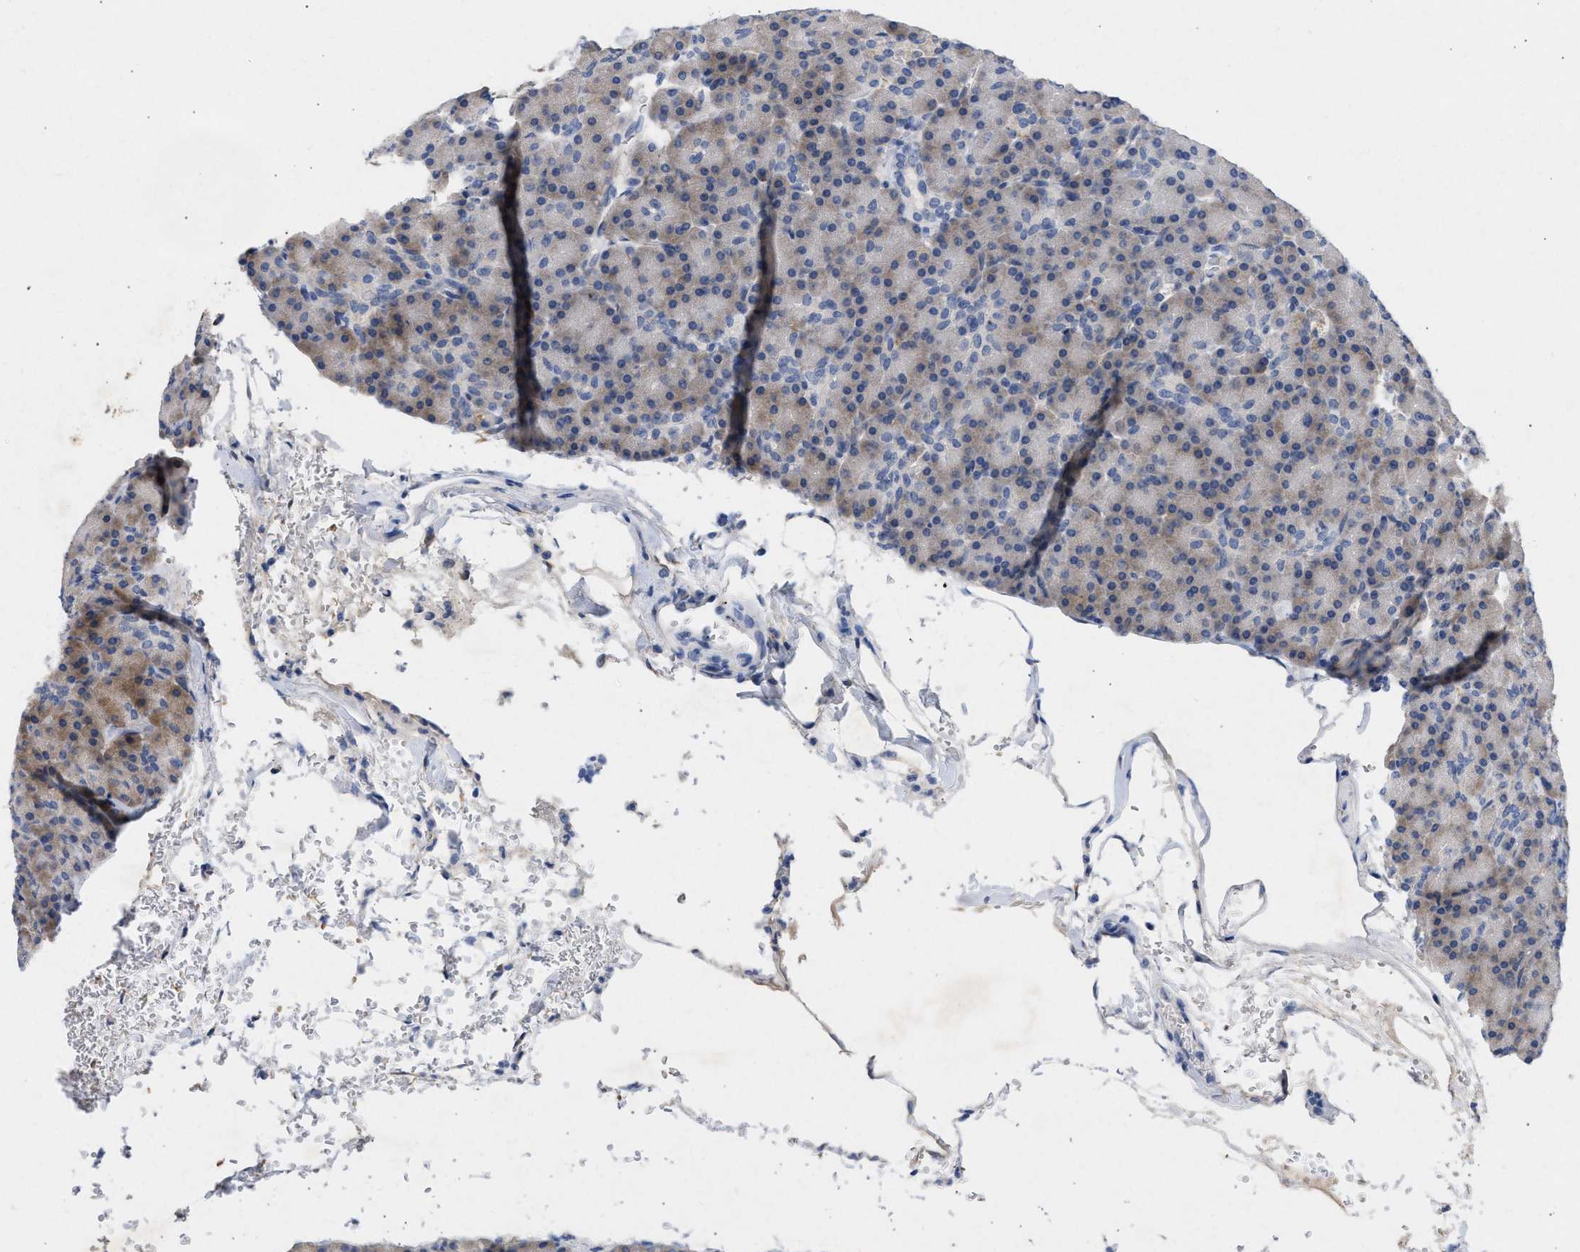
{"staining": {"intensity": "moderate", "quantity": "25%-75%", "location": "cytoplasmic/membranous"}, "tissue": "pancreas", "cell_type": "Exocrine glandular cells", "image_type": "normal", "snomed": [{"axis": "morphology", "description": "Normal tissue, NOS"}, {"axis": "topography", "description": "Pancreas"}], "caption": "Protein expression analysis of unremarkable pancreas reveals moderate cytoplasmic/membranous staining in about 25%-75% of exocrine glandular cells.", "gene": "SELENOM", "patient": {"sex": "female", "age": 43}}